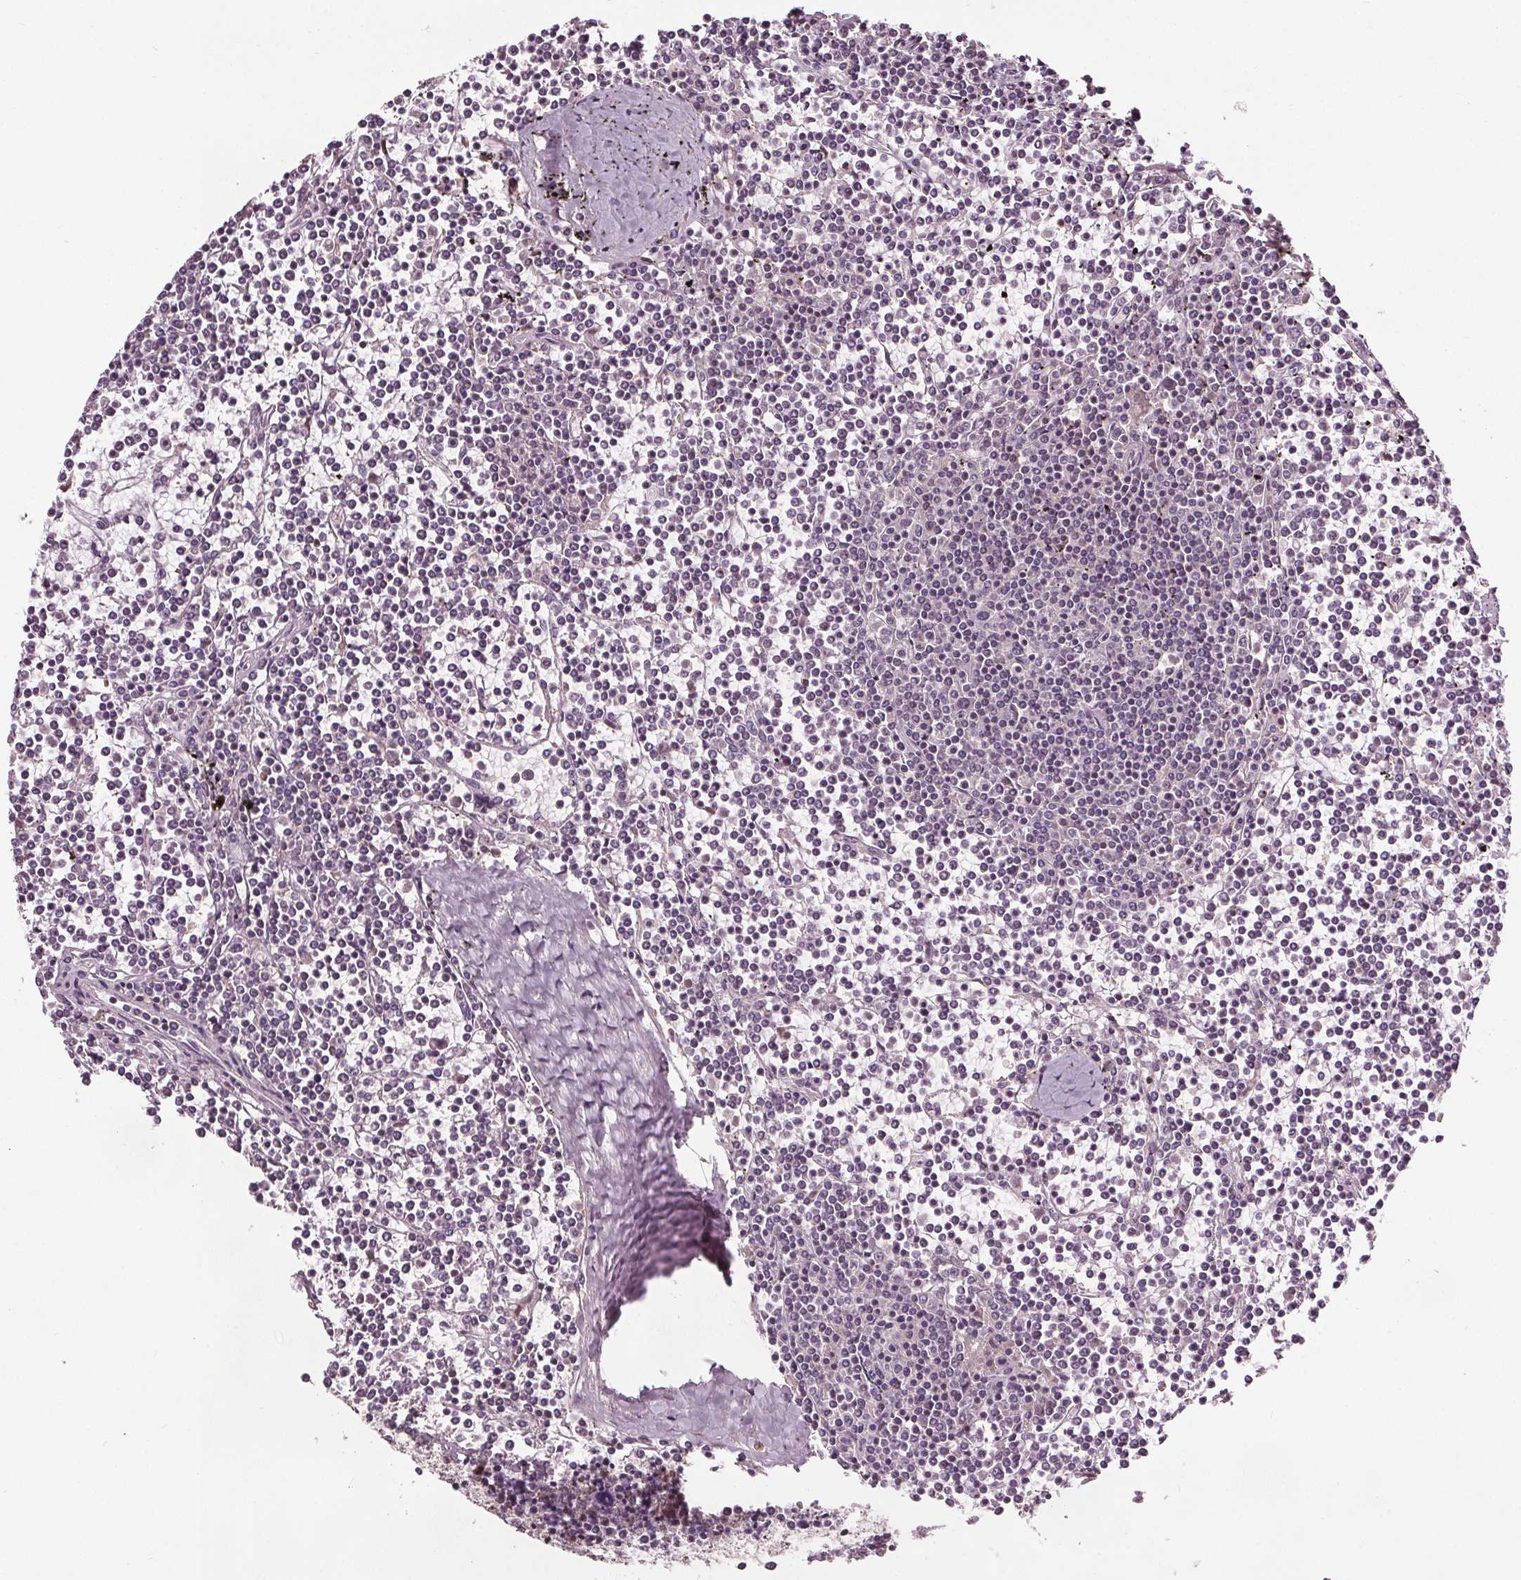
{"staining": {"intensity": "negative", "quantity": "none", "location": "none"}, "tissue": "lymphoma", "cell_type": "Tumor cells", "image_type": "cancer", "snomed": [{"axis": "morphology", "description": "Malignant lymphoma, non-Hodgkin's type, Low grade"}, {"axis": "topography", "description": "Spleen"}], "caption": "Micrograph shows no protein staining in tumor cells of lymphoma tissue. The staining is performed using DAB (3,3'-diaminobenzidine) brown chromogen with nuclei counter-stained in using hematoxylin.", "gene": "DDX11", "patient": {"sex": "female", "age": 19}}